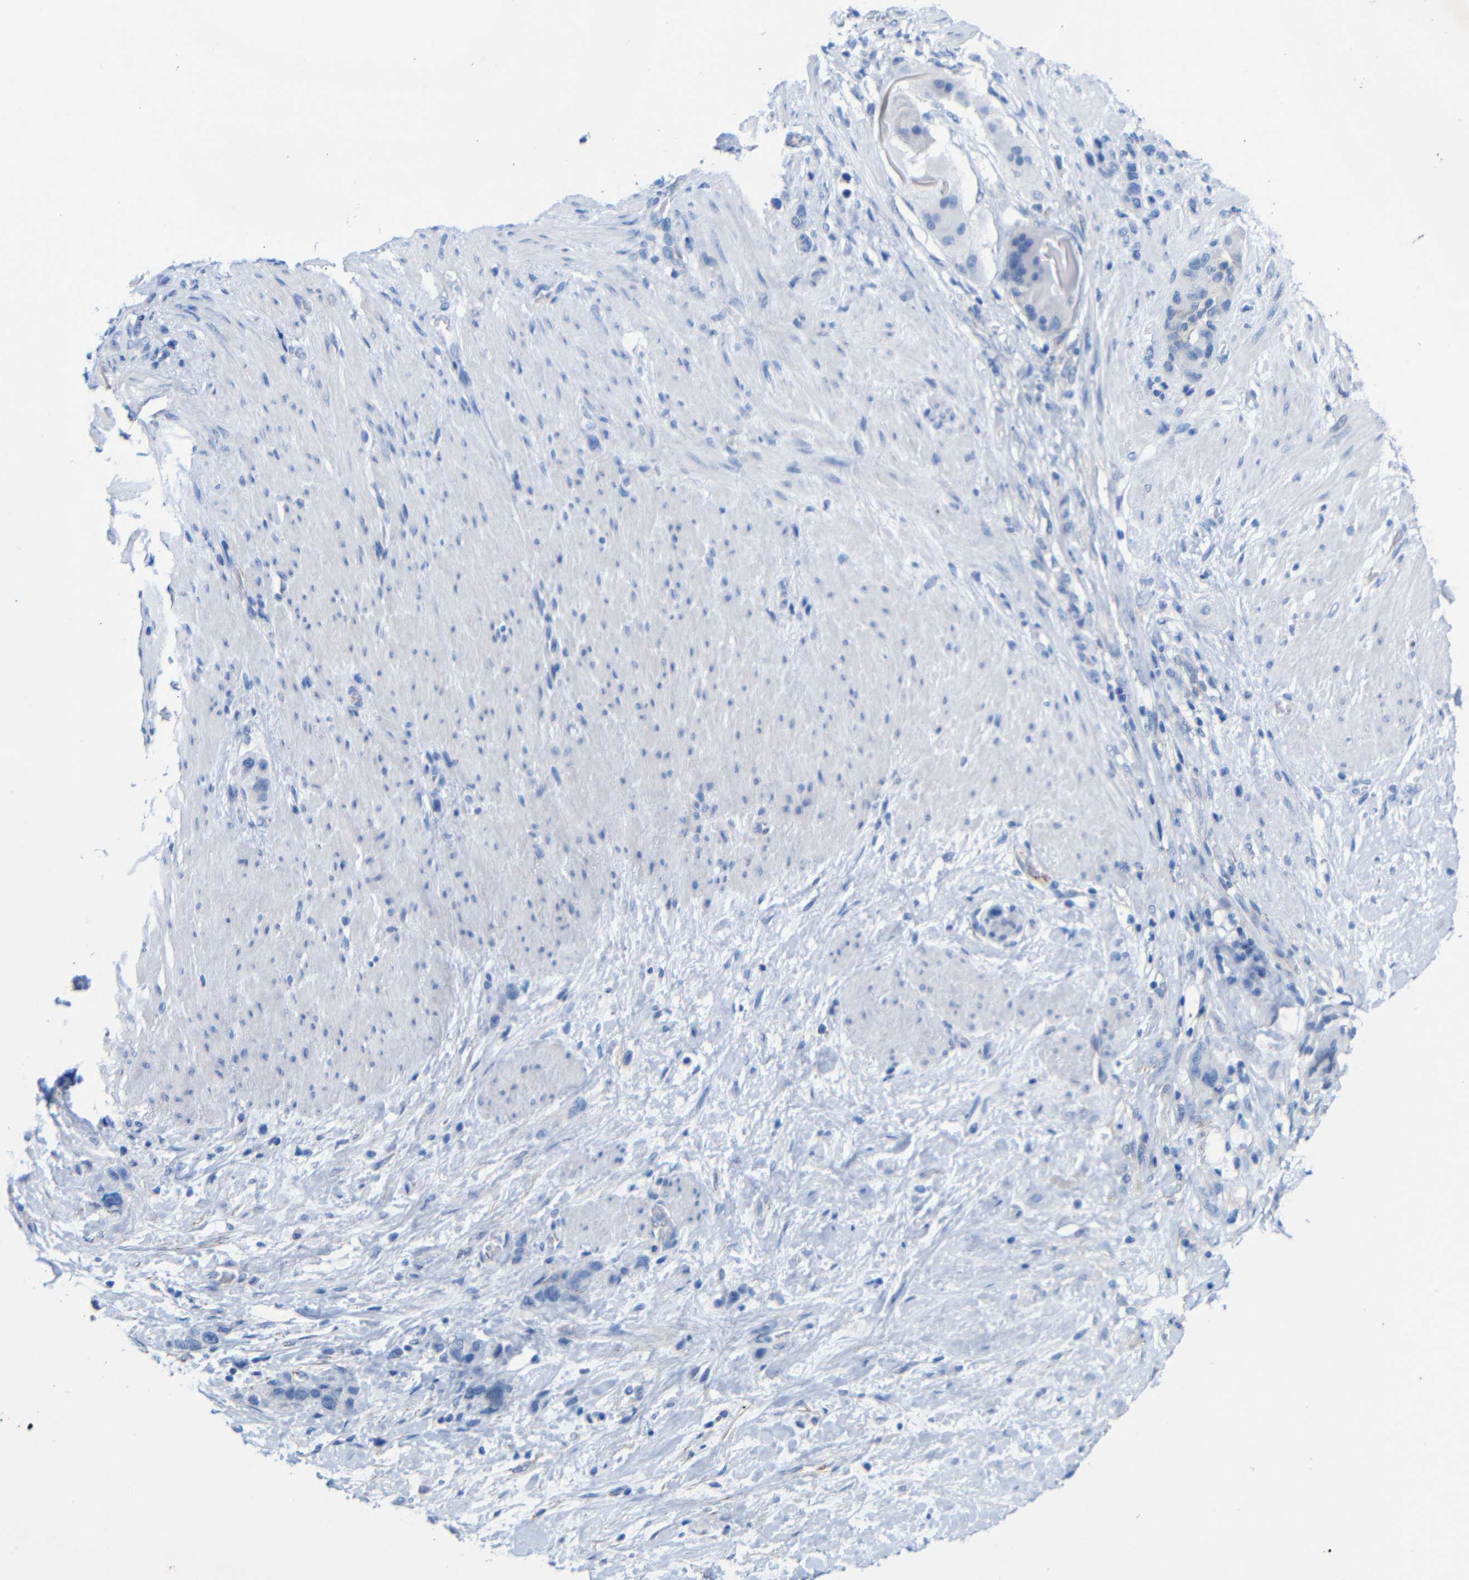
{"staining": {"intensity": "negative", "quantity": "none", "location": "none"}, "tissue": "stomach cancer", "cell_type": "Tumor cells", "image_type": "cancer", "snomed": [{"axis": "morphology", "description": "Adenocarcinoma, NOS"}, {"axis": "morphology", "description": "Adenocarcinoma, High grade"}, {"axis": "topography", "description": "Stomach, upper"}, {"axis": "topography", "description": "Stomach, lower"}], "caption": "A photomicrograph of stomach adenocarcinoma stained for a protein reveals no brown staining in tumor cells.", "gene": "CGNL1", "patient": {"sex": "female", "age": 65}}